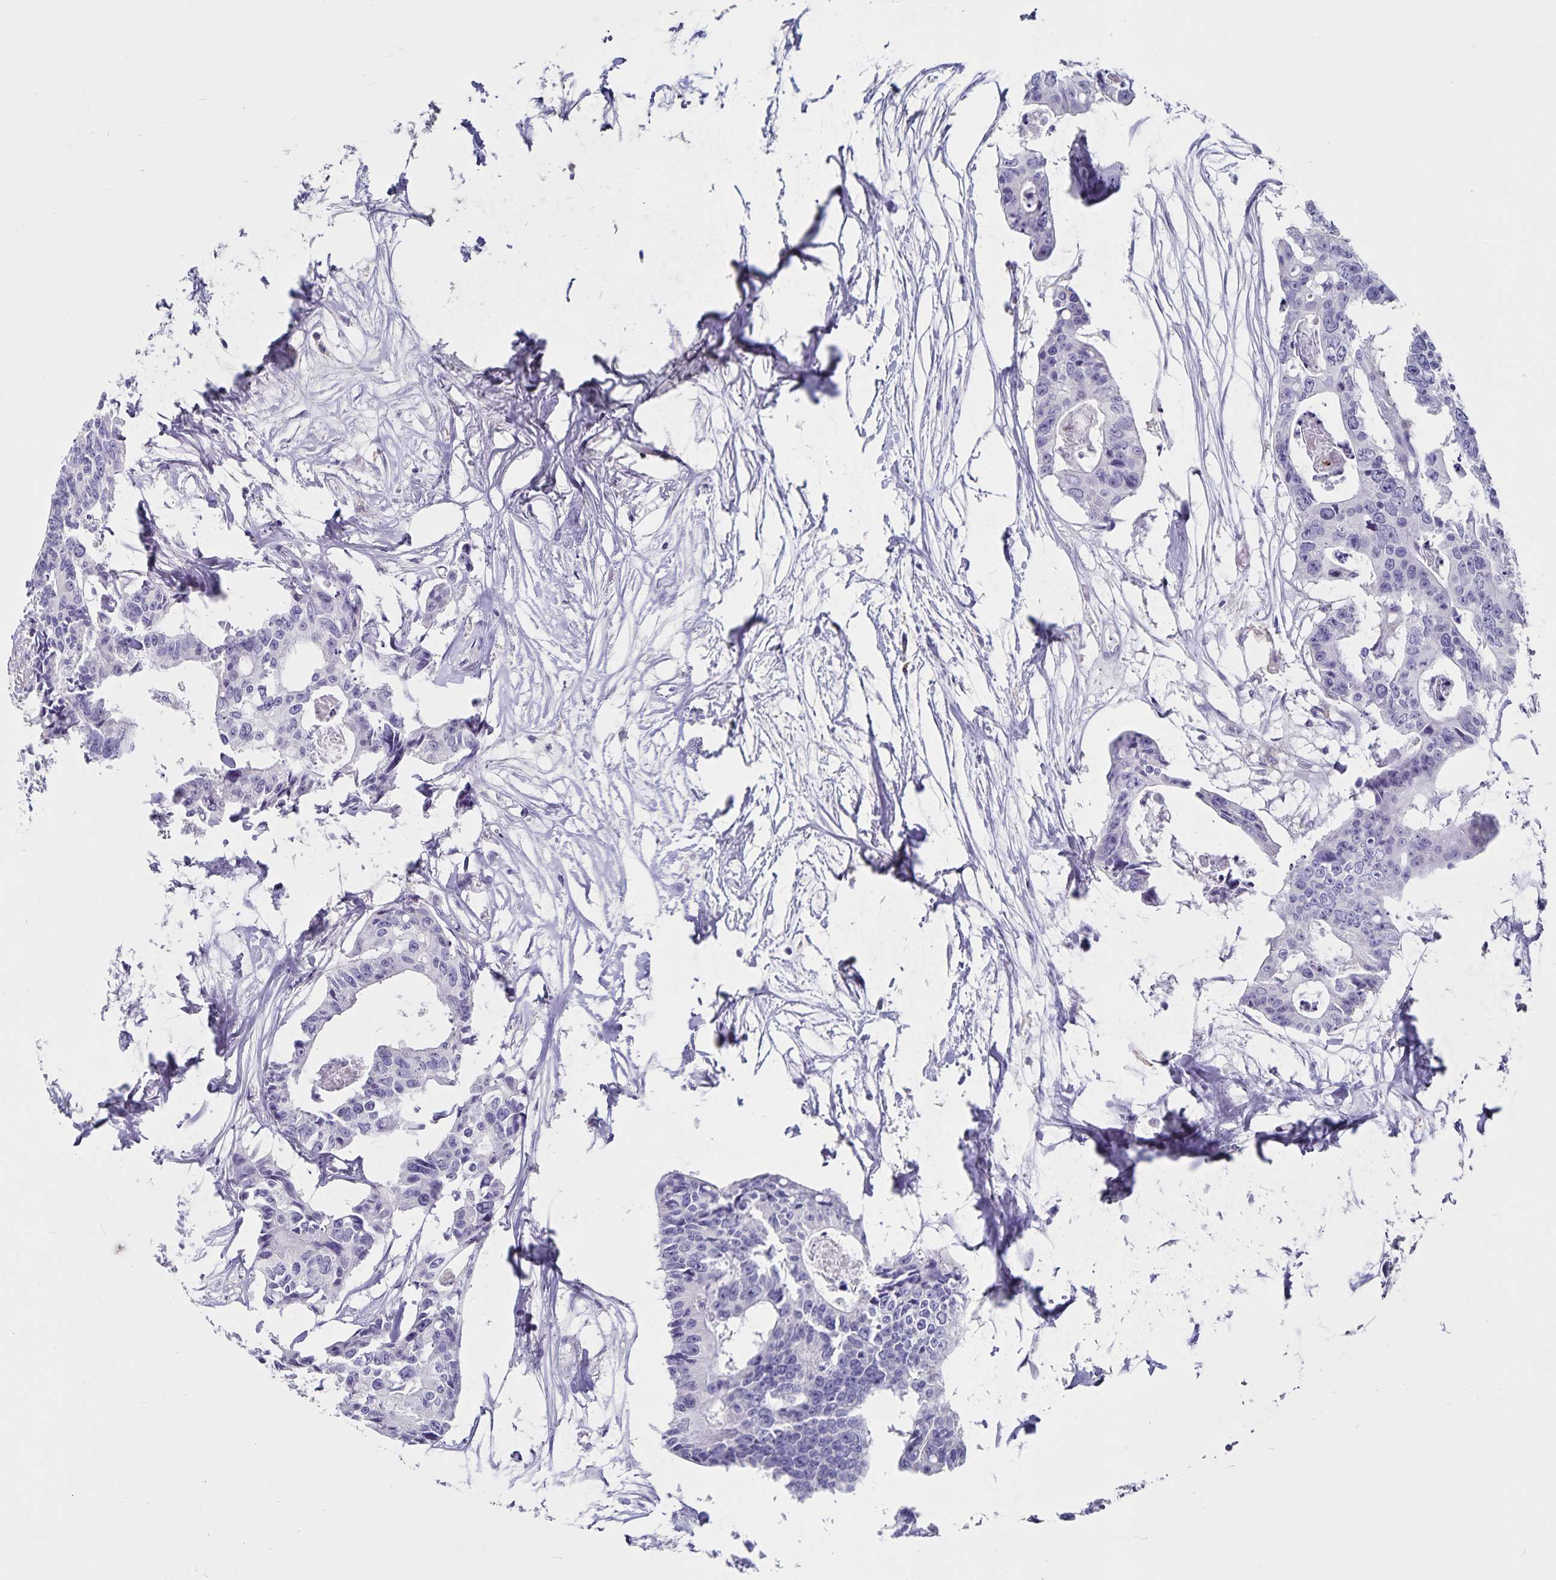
{"staining": {"intensity": "negative", "quantity": "none", "location": "none"}, "tissue": "colorectal cancer", "cell_type": "Tumor cells", "image_type": "cancer", "snomed": [{"axis": "morphology", "description": "Adenocarcinoma, NOS"}, {"axis": "topography", "description": "Rectum"}], "caption": "This is a image of immunohistochemistry (IHC) staining of colorectal cancer, which shows no expression in tumor cells. Nuclei are stained in blue.", "gene": "PLAC1", "patient": {"sex": "male", "age": 57}}